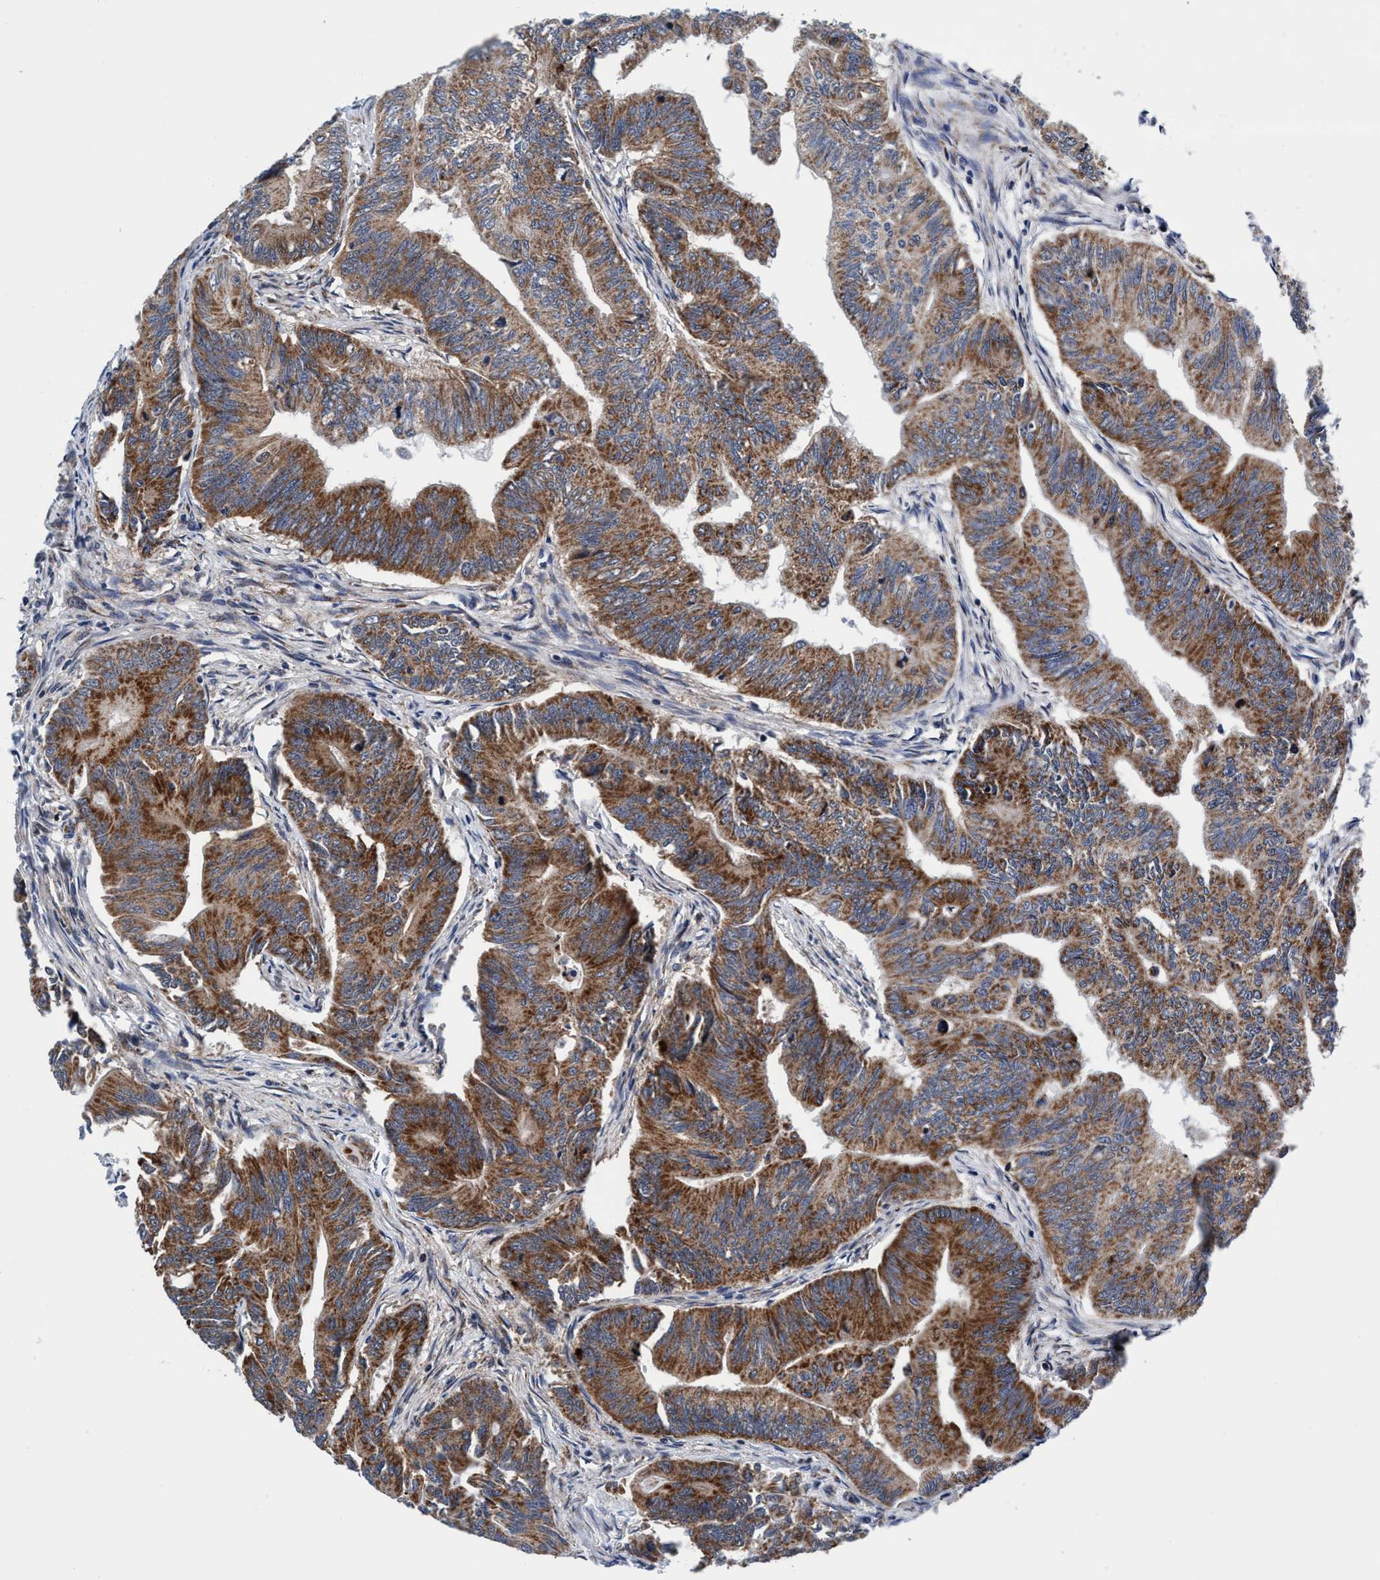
{"staining": {"intensity": "moderate", "quantity": ">75%", "location": "cytoplasmic/membranous"}, "tissue": "colorectal cancer", "cell_type": "Tumor cells", "image_type": "cancer", "snomed": [{"axis": "morphology", "description": "Adenoma, NOS"}, {"axis": "morphology", "description": "Adenocarcinoma, NOS"}, {"axis": "topography", "description": "Colon"}], "caption": "A photomicrograph showing moderate cytoplasmic/membranous positivity in about >75% of tumor cells in colorectal cancer (adenocarcinoma), as visualized by brown immunohistochemical staining.", "gene": "AGAP2", "patient": {"sex": "male", "age": 79}}